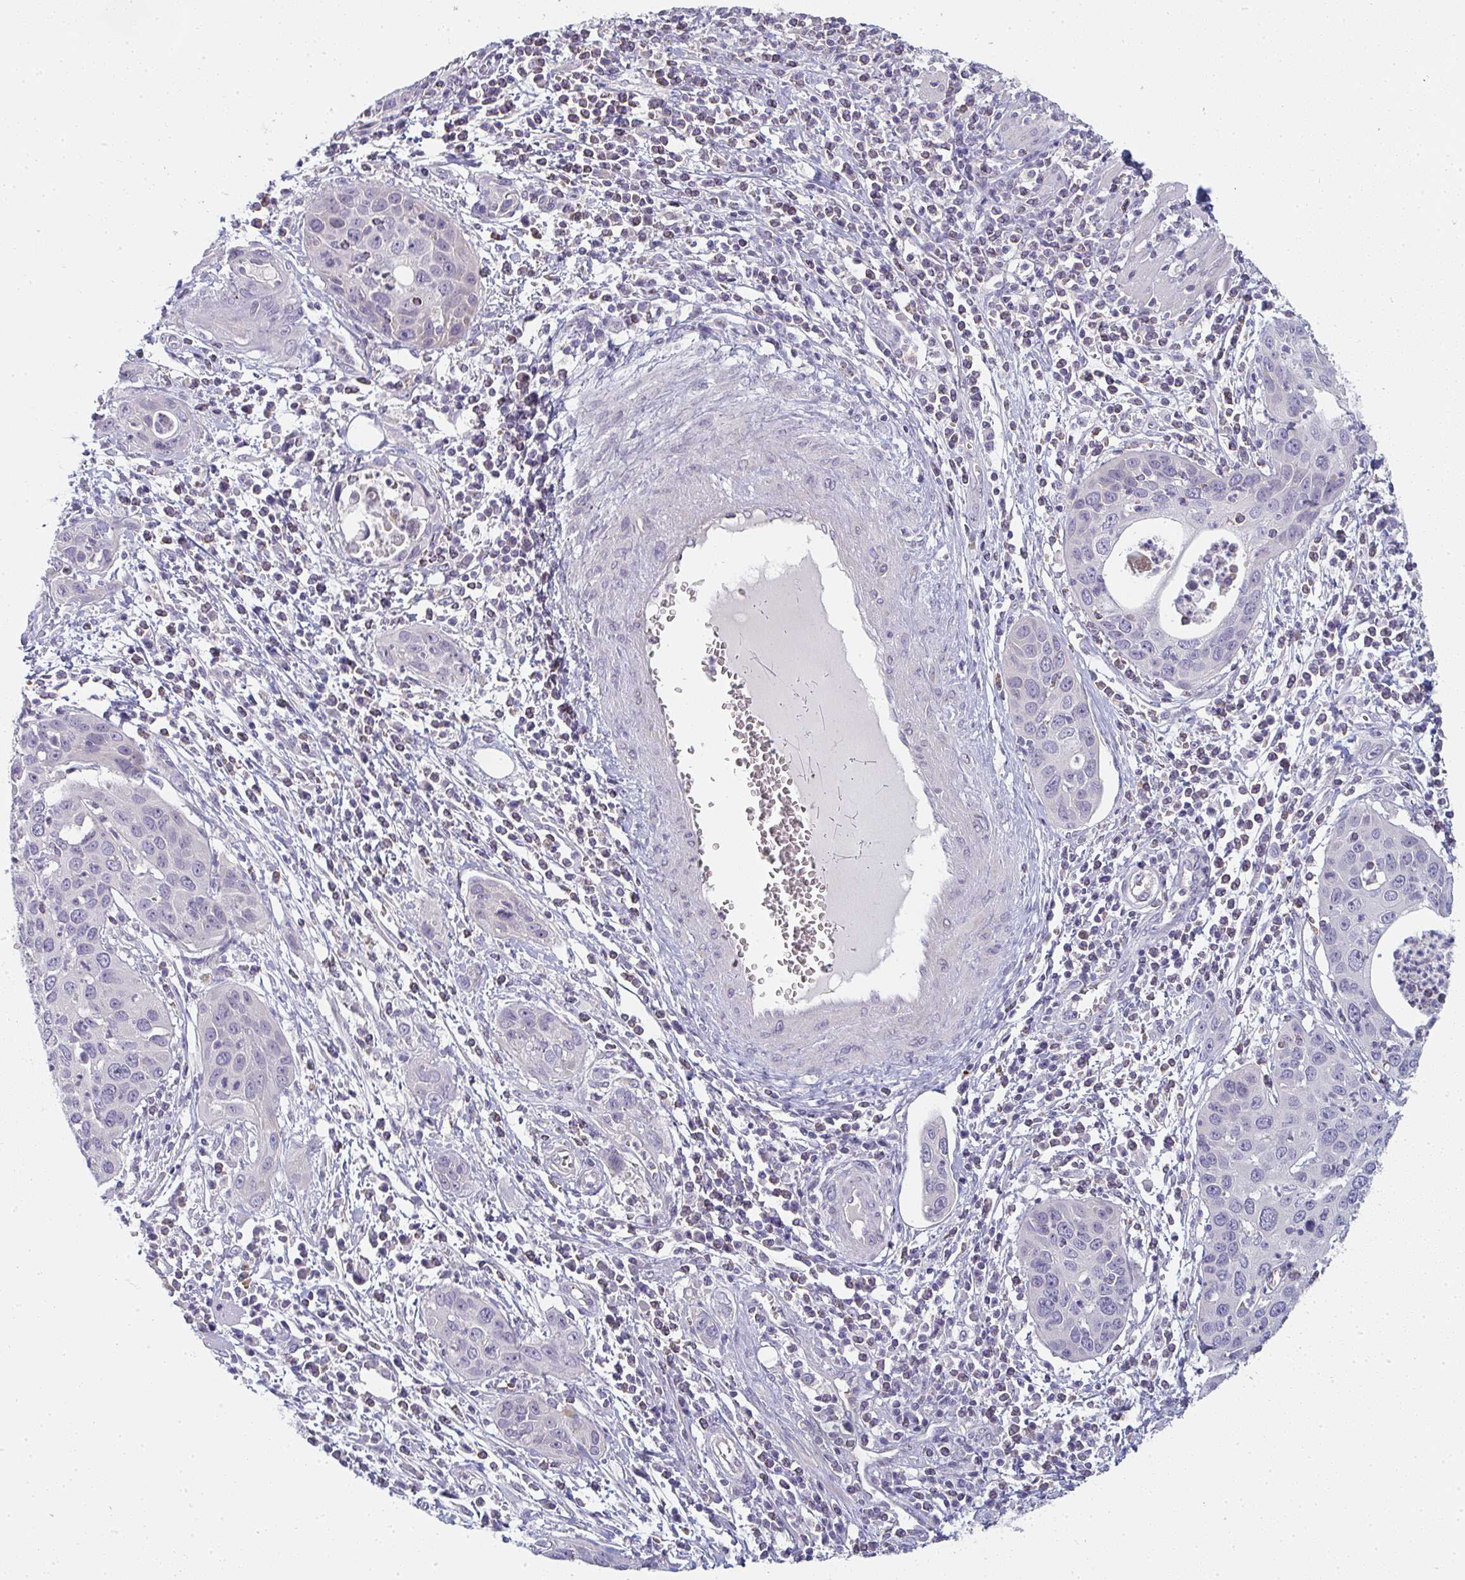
{"staining": {"intensity": "negative", "quantity": "none", "location": "none"}, "tissue": "cervical cancer", "cell_type": "Tumor cells", "image_type": "cancer", "snomed": [{"axis": "morphology", "description": "Squamous cell carcinoma, NOS"}, {"axis": "topography", "description": "Cervix"}], "caption": "Histopathology image shows no significant protein staining in tumor cells of squamous cell carcinoma (cervical). (DAB (3,3'-diaminobenzidine) IHC with hematoxylin counter stain).", "gene": "SHB", "patient": {"sex": "female", "age": 36}}